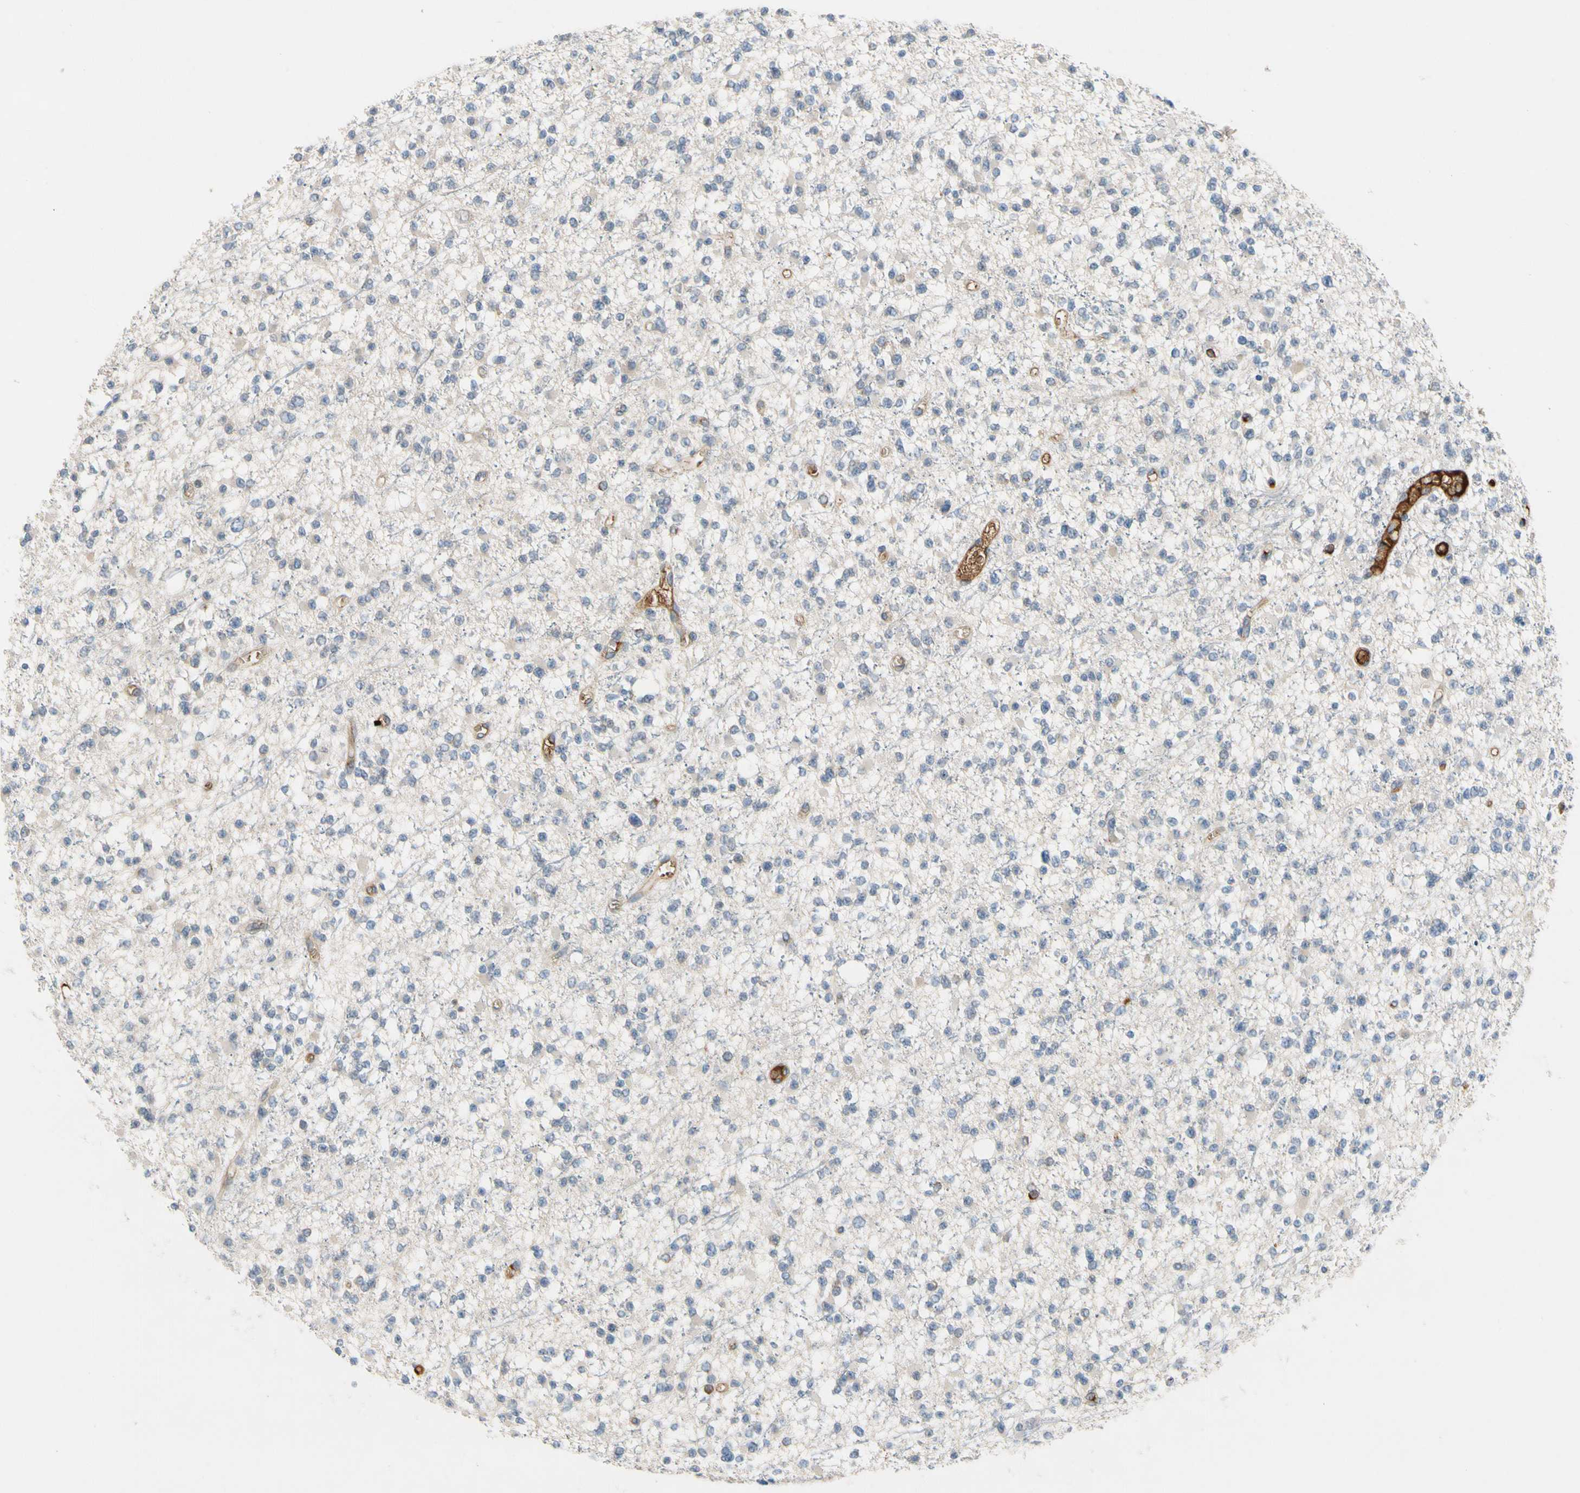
{"staining": {"intensity": "negative", "quantity": "none", "location": "none"}, "tissue": "glioma", "cell_type": "Tumor cells", "image_type": "cancer", "snomed": [{"axis": "morphology", "description": "Glioma, malignant, Low grade"}, {"axis": "topography", "description": "Brain"}], "caption": "A photomicrograph of human malignant low-grade glioma is negative for staining in tumor cells.", "gene": "CNDP1", "patient": {"sex": "female", "age": 22}}